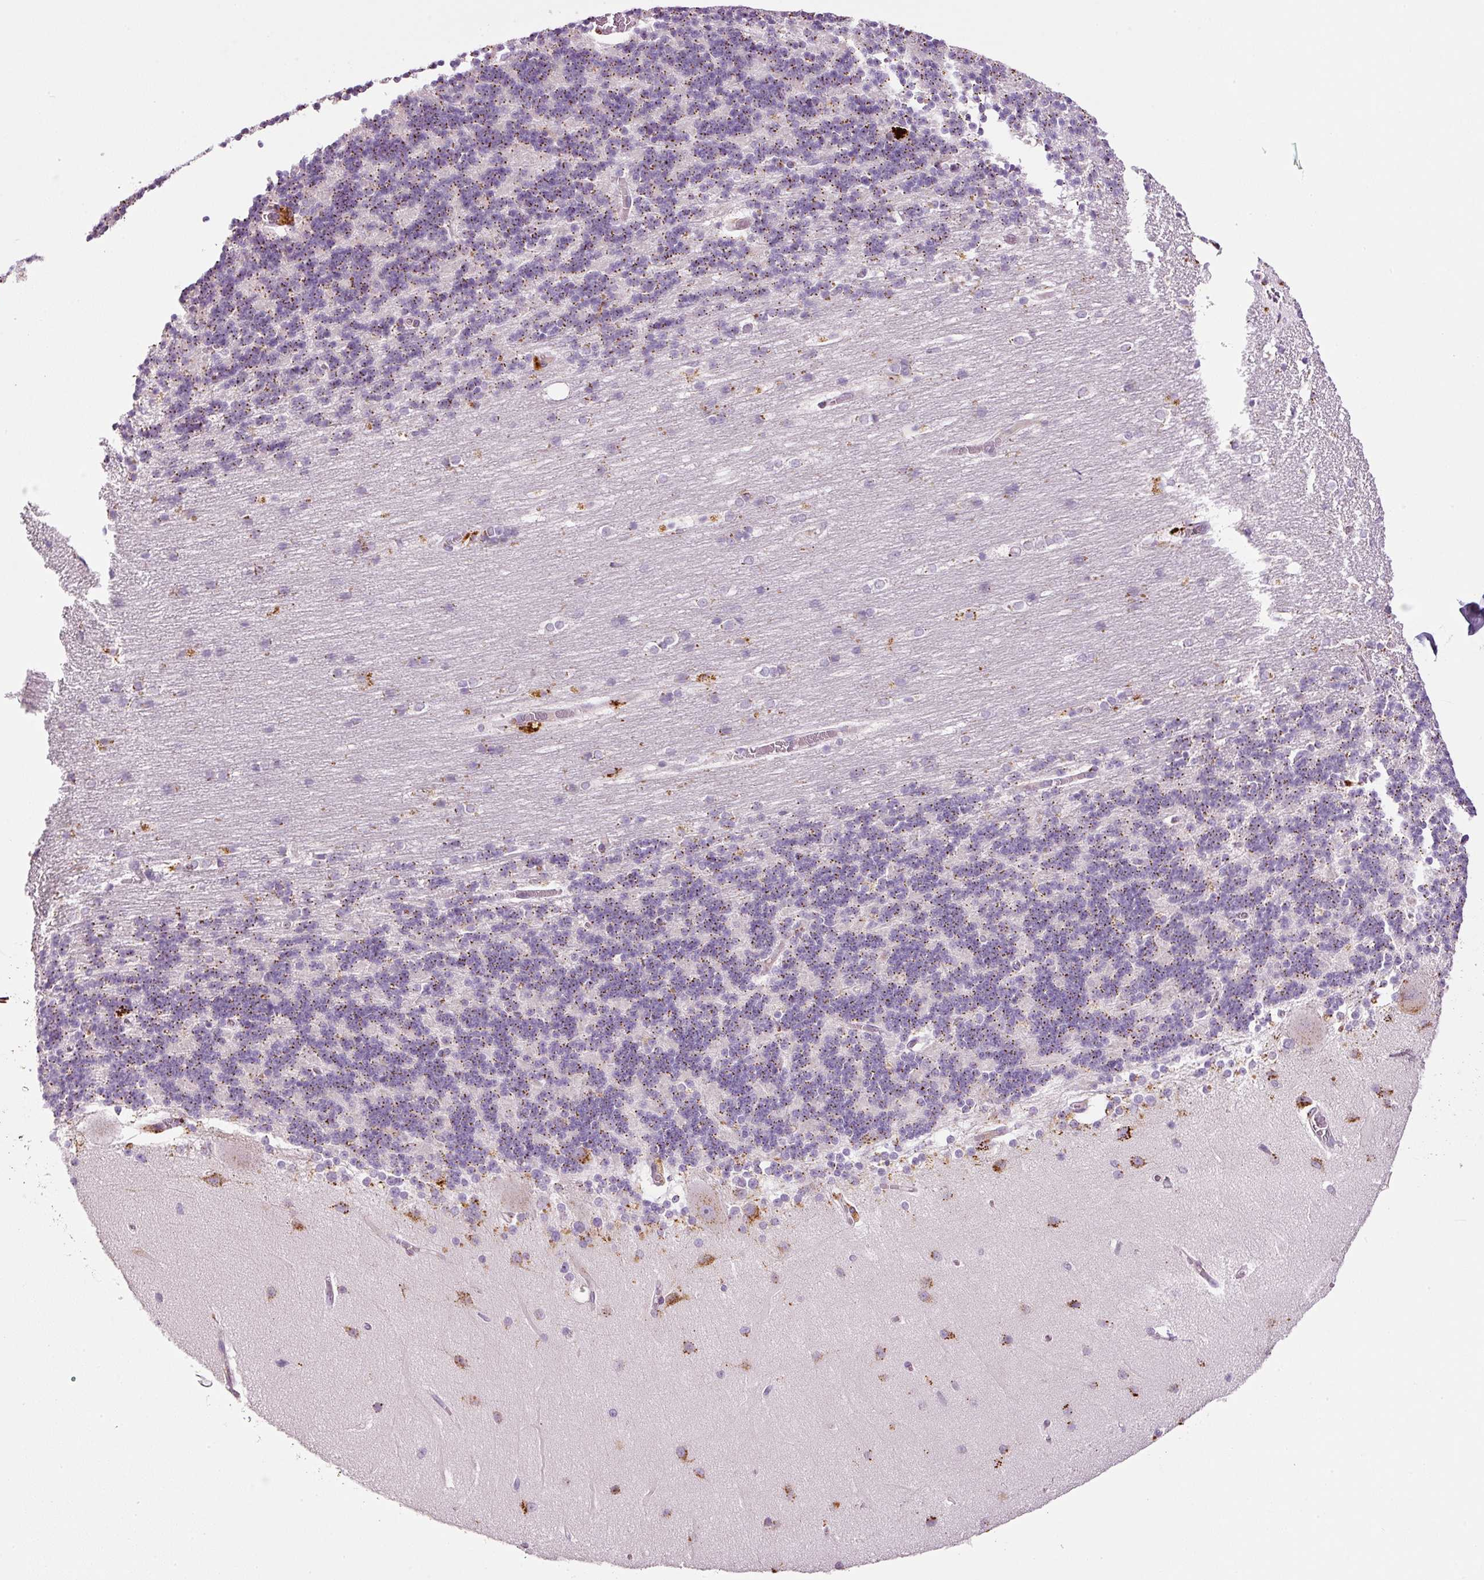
{"staining": {"intensity": "moderate", "quantity": "25%-75%", "location": "cytoplasmic/membranous"}, "tissue": "cerebellum", "cell_type": "Cells in granular layer", "image_type": "normal", "snomed": [{"axis": "morphology", "description": "Normal tissue, NOS"}, {"axis": "topography", "description": "Cerebellum"}], "caption": "Benign cerebellum shows moderate cytoplasmic/membranous expression in approximately 25%-75% of cells in granular layer.", "gene": "ZNF639", "patient": {"sex": "female", "age": 54}}